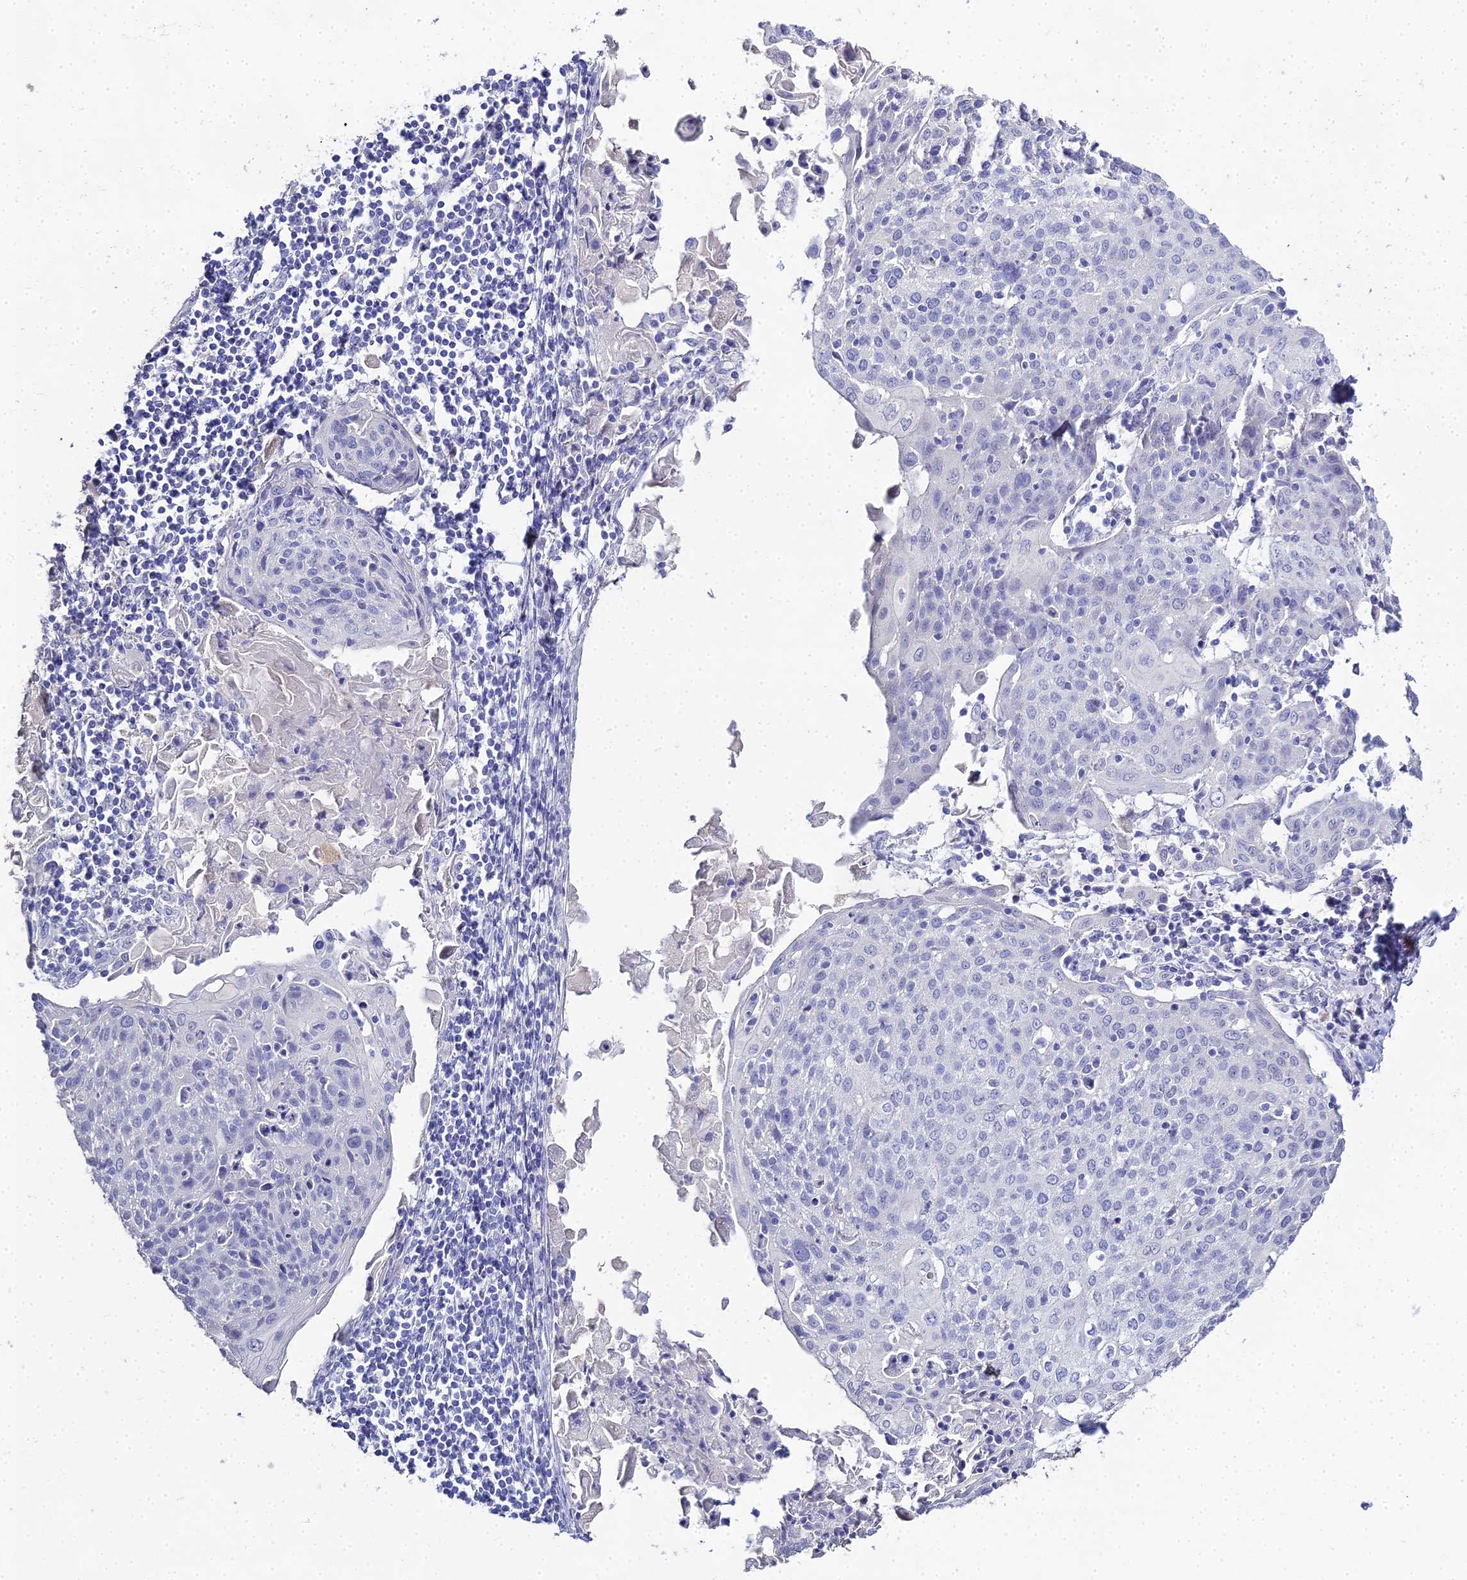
{"staining": {"intensity": "negative", "quantity": "none", "location": "none"}, "tissue": "cervical cancer", "cell_type": "Tumor cells", "image_type": "cancer", "snomed": [{"axis": "morphology", "description": "Squamous cell carcinoma, NOS"}, {"axis": "topography", "description": "Cervix"}], "caption": "Protein analysis of cervical cancer exhibits no significant expression in tumor cells.", "gene": "S100A7", "patient": {"sex": "female", "age": 67}}